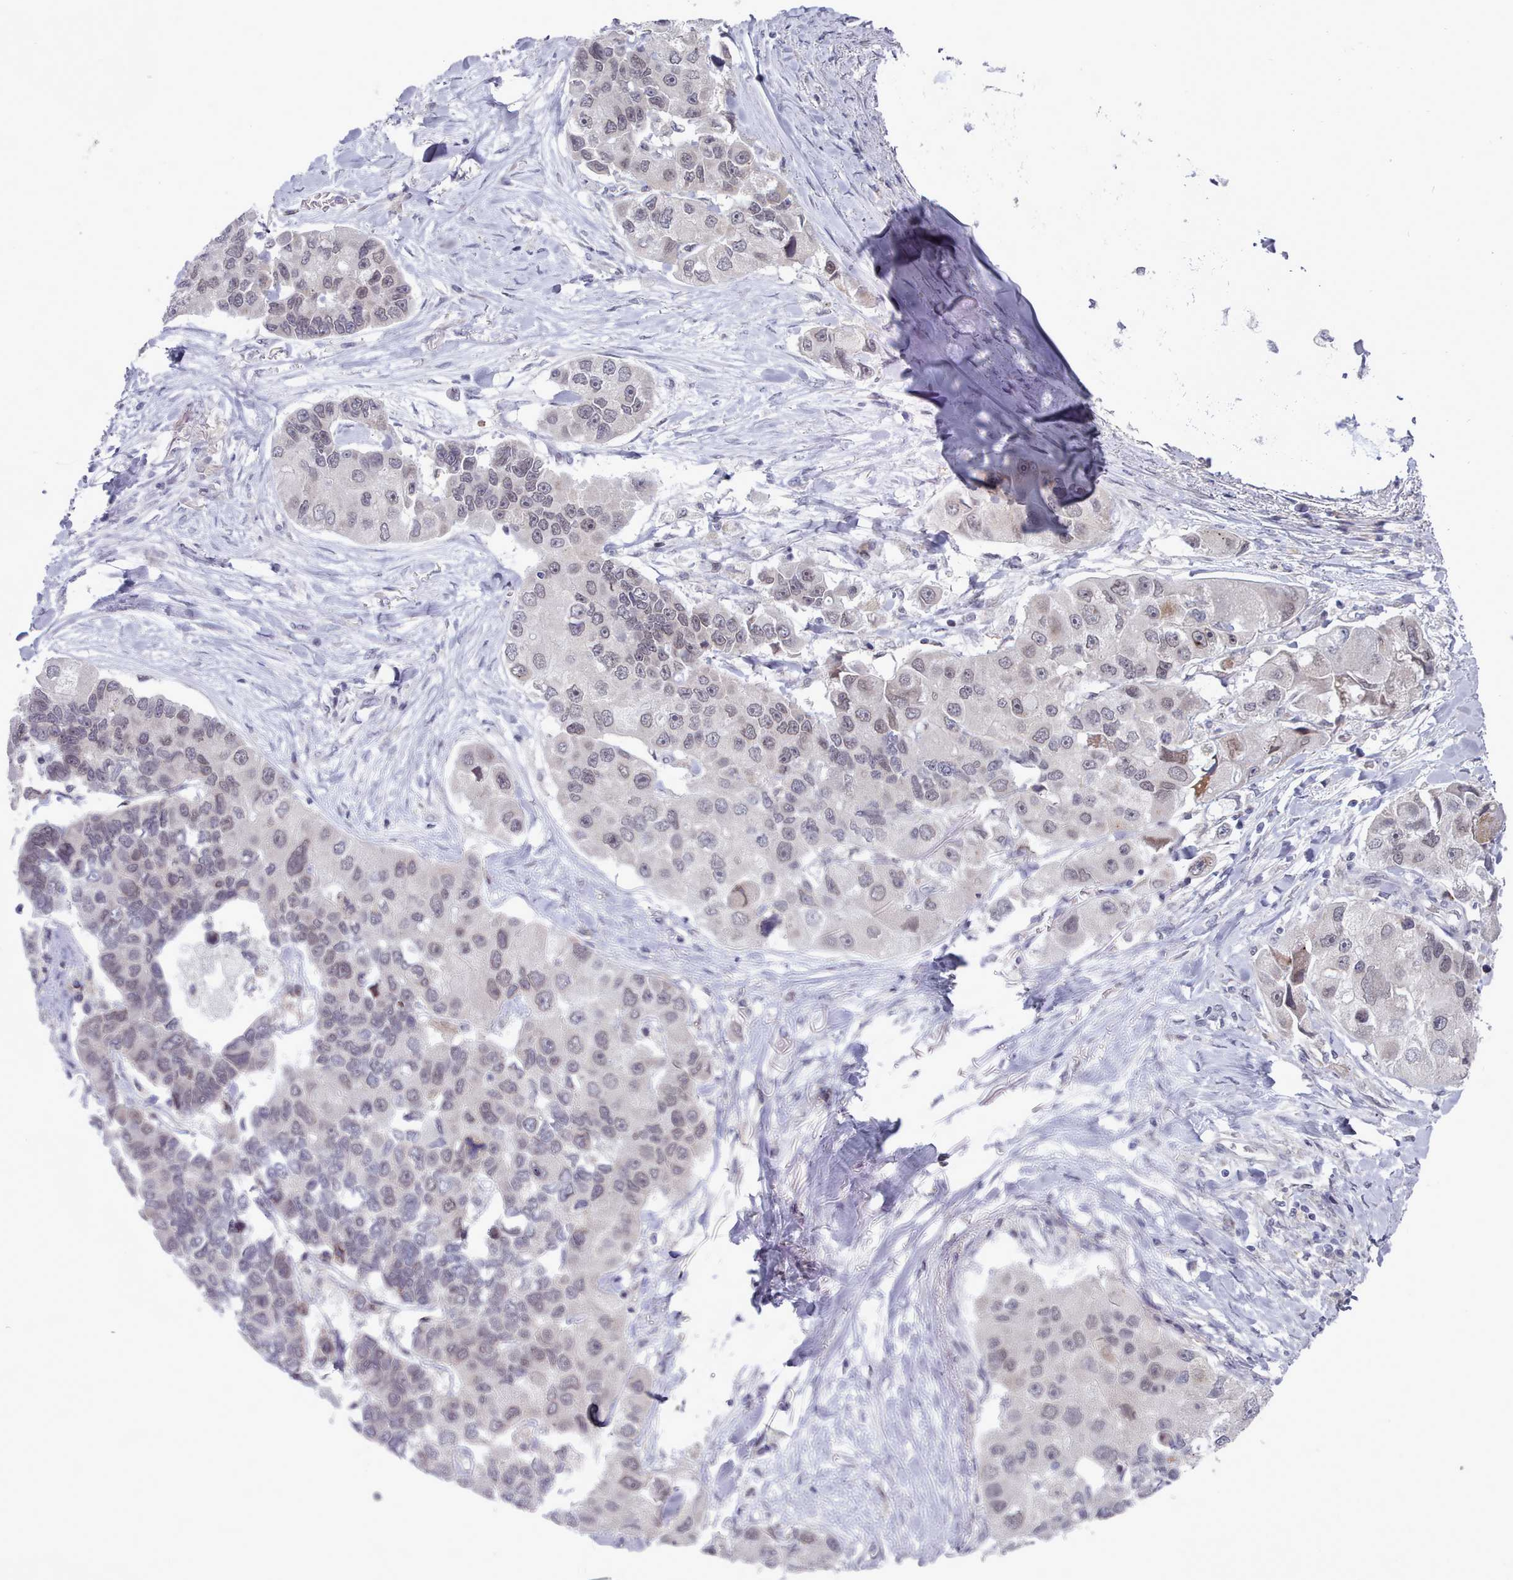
{"staining": {"intensity": "weak", "quantity": "<25%", "location": "nuclear"}, "tissue": "lung cancer", "cell_type": "Tumor cells", "image_type": "cancer", "snomed": [{"axis": "morphology", "description": "Adenocarcinoma, NOS"}, {"axis": "topography", "description": "Lung"}], "caption": "The immunohistochemistry (IHC) photomicrograph has no significant expression in tumor cells of lung cancer tissue. Nuclei are stained in blue.", "gene": "GINS1", "patient": {"sex": "female", "age": 54}}